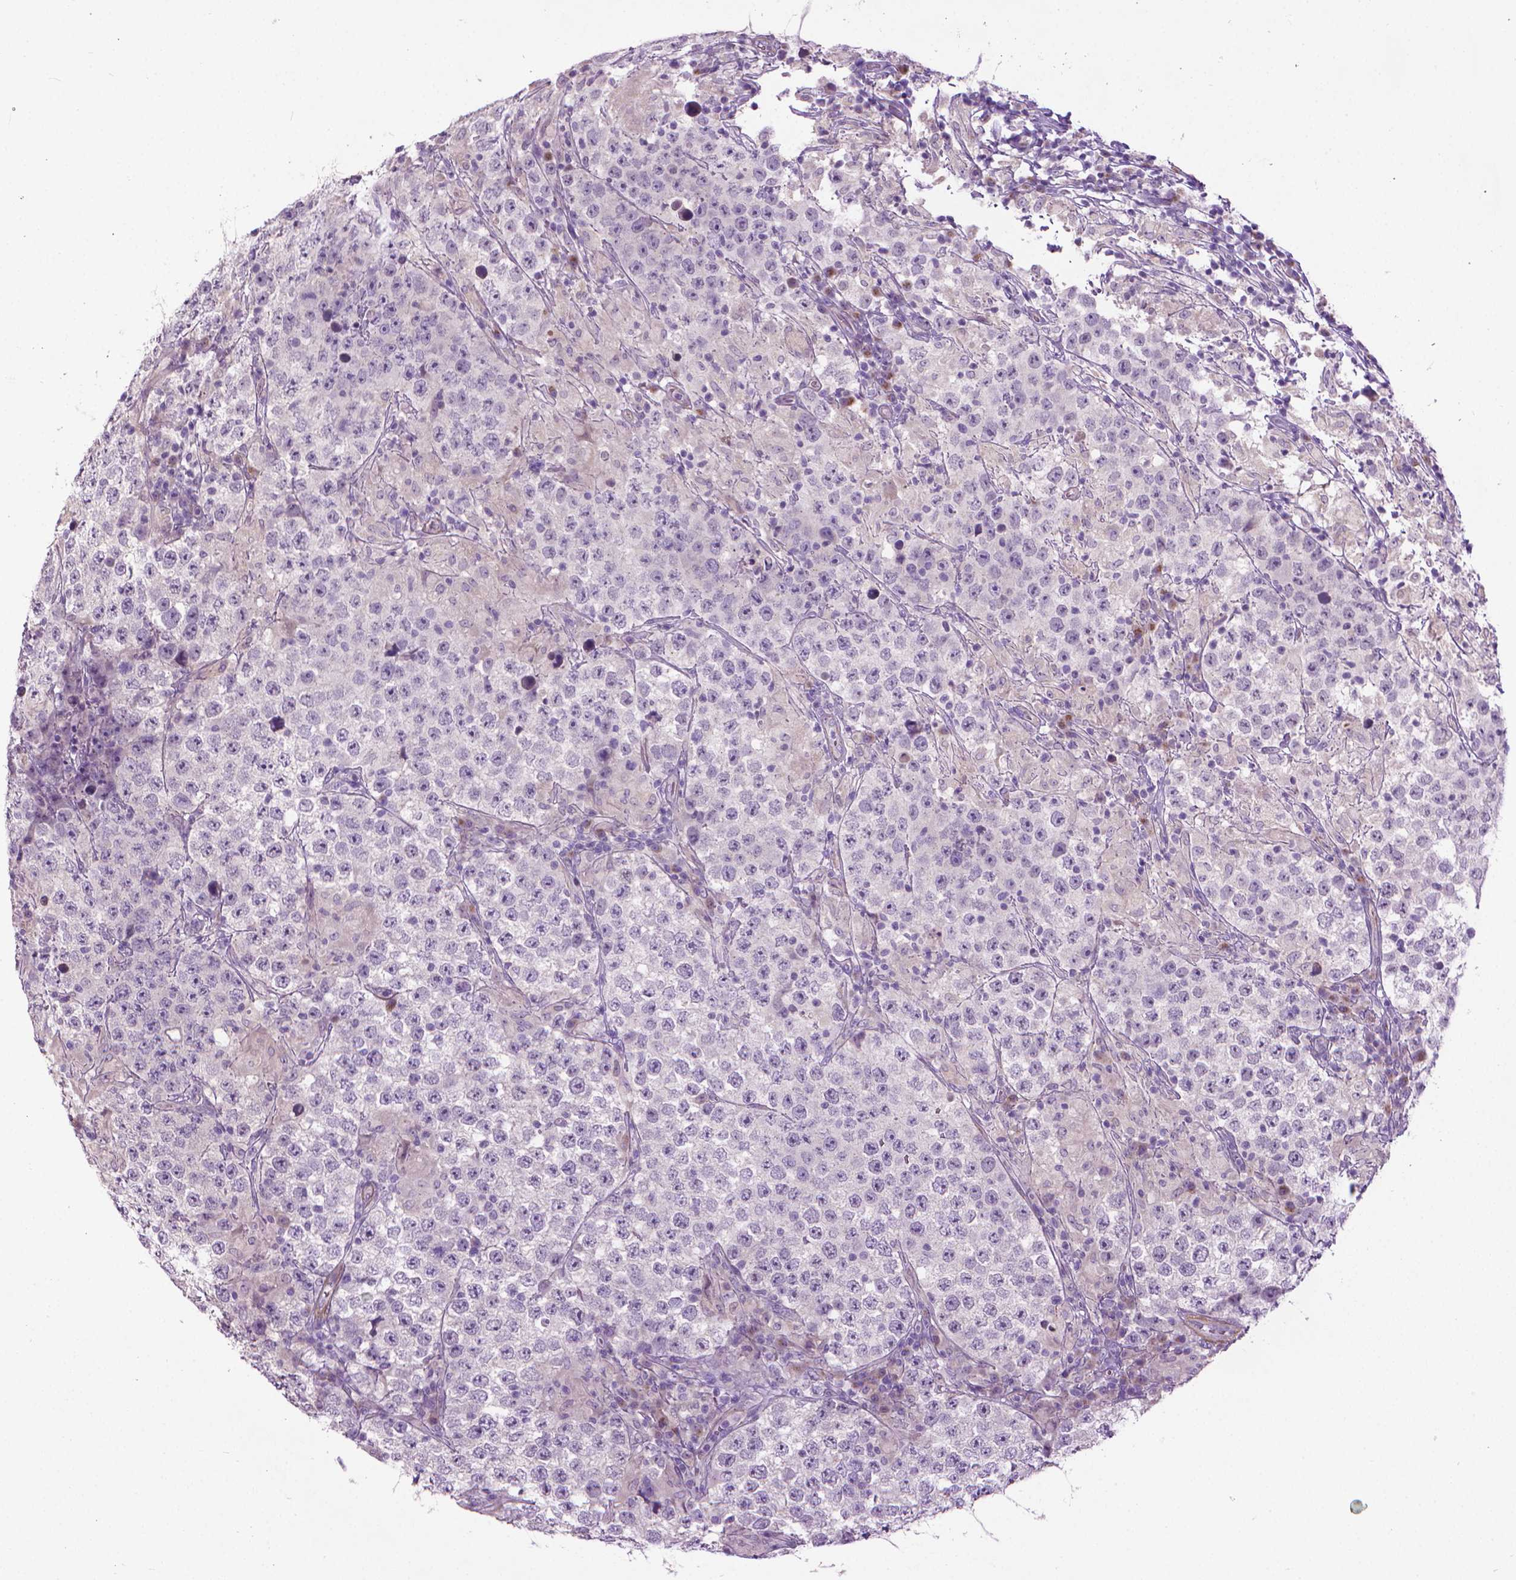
{"staining": {"intensity": "negative", "quantity": "none", "location": "none"}, "tissue": "testis cancer", "cell_type": "Tumor cells", "image_type": "cancer", "snomed": [{"axis": "morphology", "description": "Seminoma, NOS"}, {"axis": "morphology", "description": "Carcinoma, Embryonal, NOS"}, {"axis": "topography", "description": "Testis"}], "caption": "Immunohistochemistry (IHC) micrograph of neoplastic tissue: human testis cancer (embryonal carcinoma) stained with DAB (3,3'-diaminobenzidine) demonstrates no significant protein staining in tumor cells. (DAB immunohistochemistry, high magnification).", "gene": "AQP10", "patient": {"sex": "male", "age": 41}}